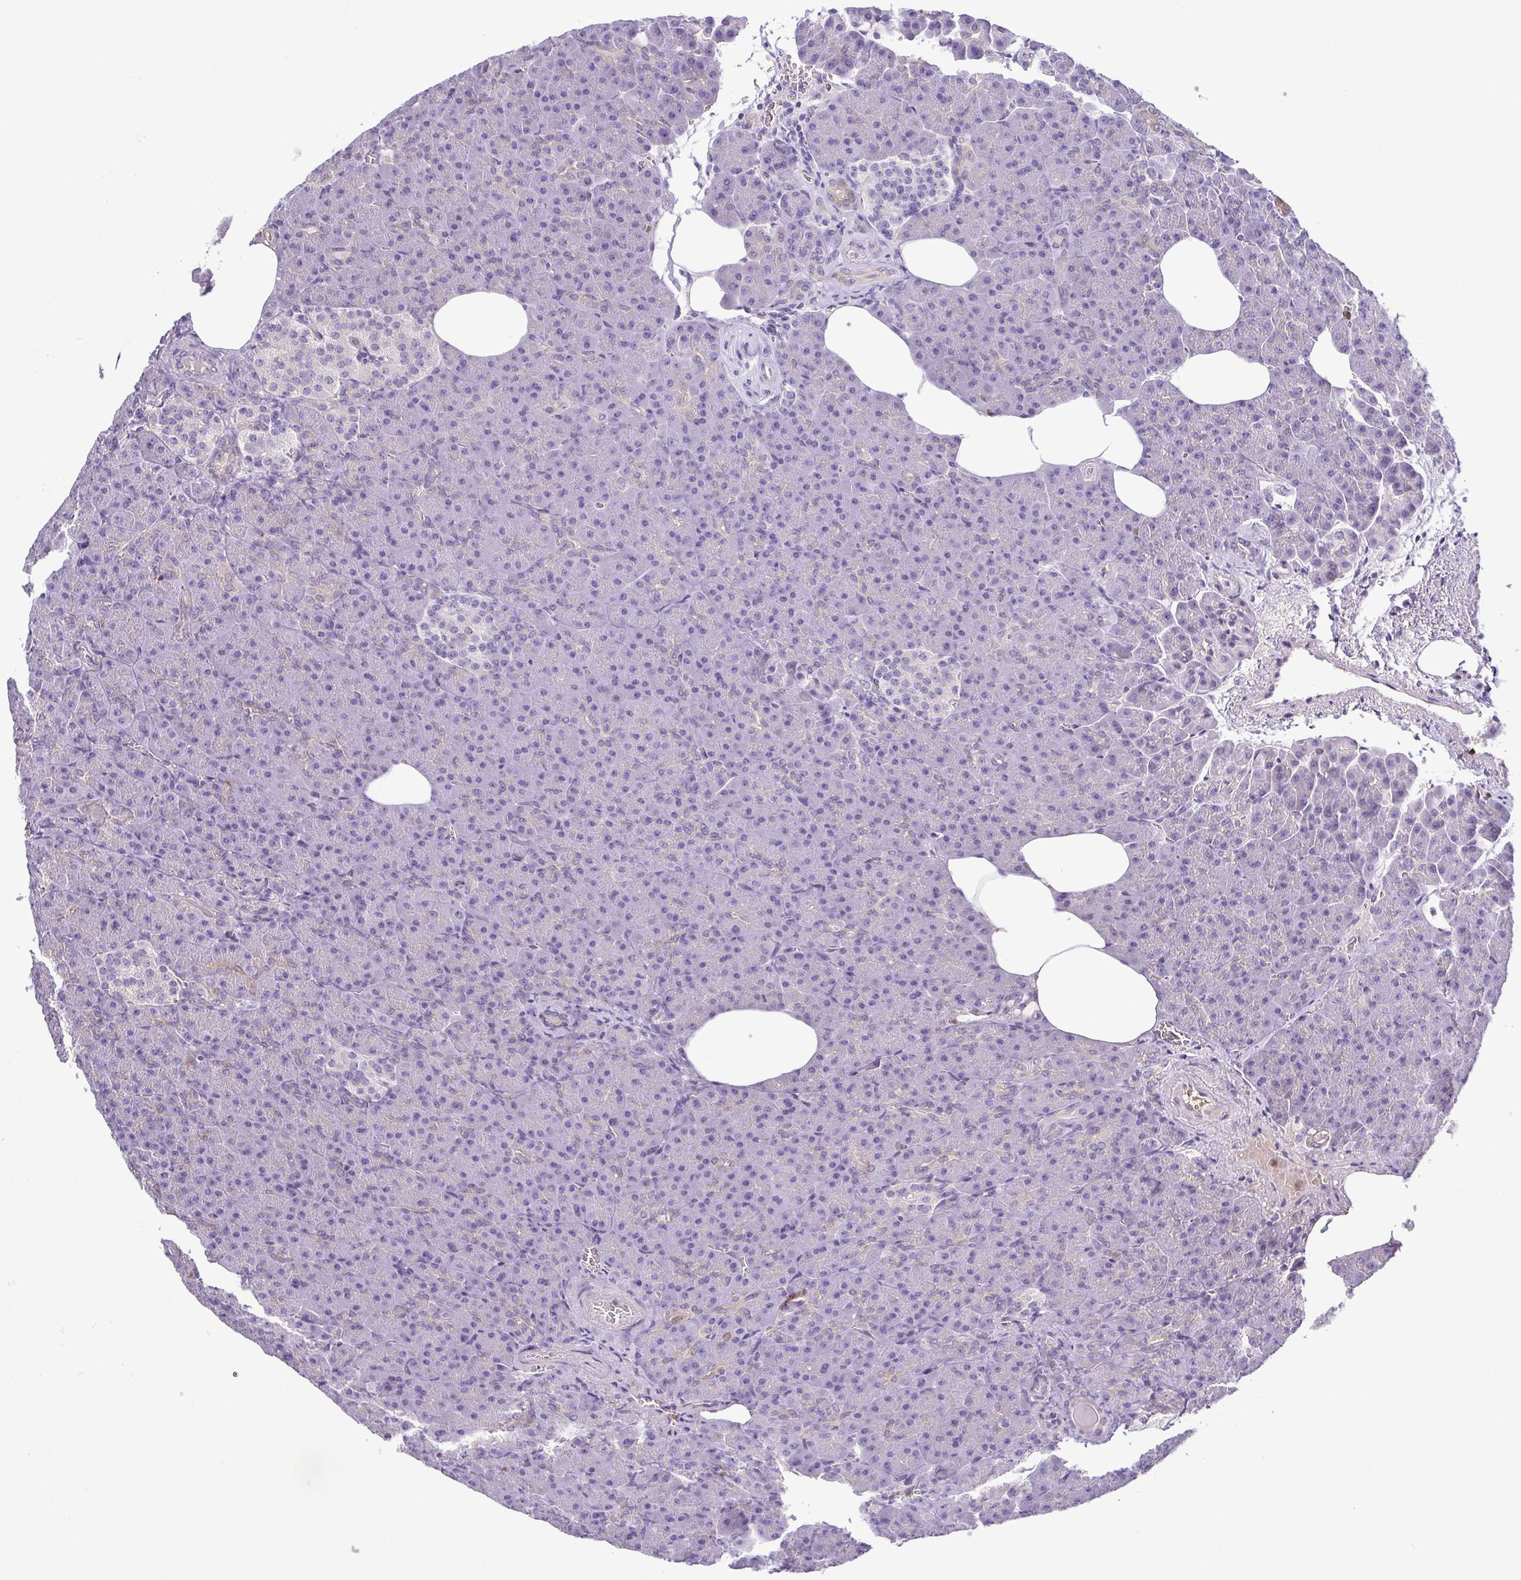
{"staining": {"intensity": "weak", "quantity": "<25%", "location": "cytoplasmic/membranous"}, "tissue": "pancreas", "cell_type": "Exocrine glandular cells", "image_type": "normal", "snomed": [{"axis": "morphology", "description": "Normal tissue, NOS"}, {"axis": "topography", "description": "Pancreas"}], "caption": "The micrograph exhibits no staining of exocrine glandular cells in benign pancreas. The staining was performed using DAB (3,3'-diaminobenzidine) to visualize the protein expression in brown, while the nuclei were stained in blue with hematoxylin (Magnification: 20x).", "gene": "MYL10", "patient": {"sex": "female", "age": 74}}